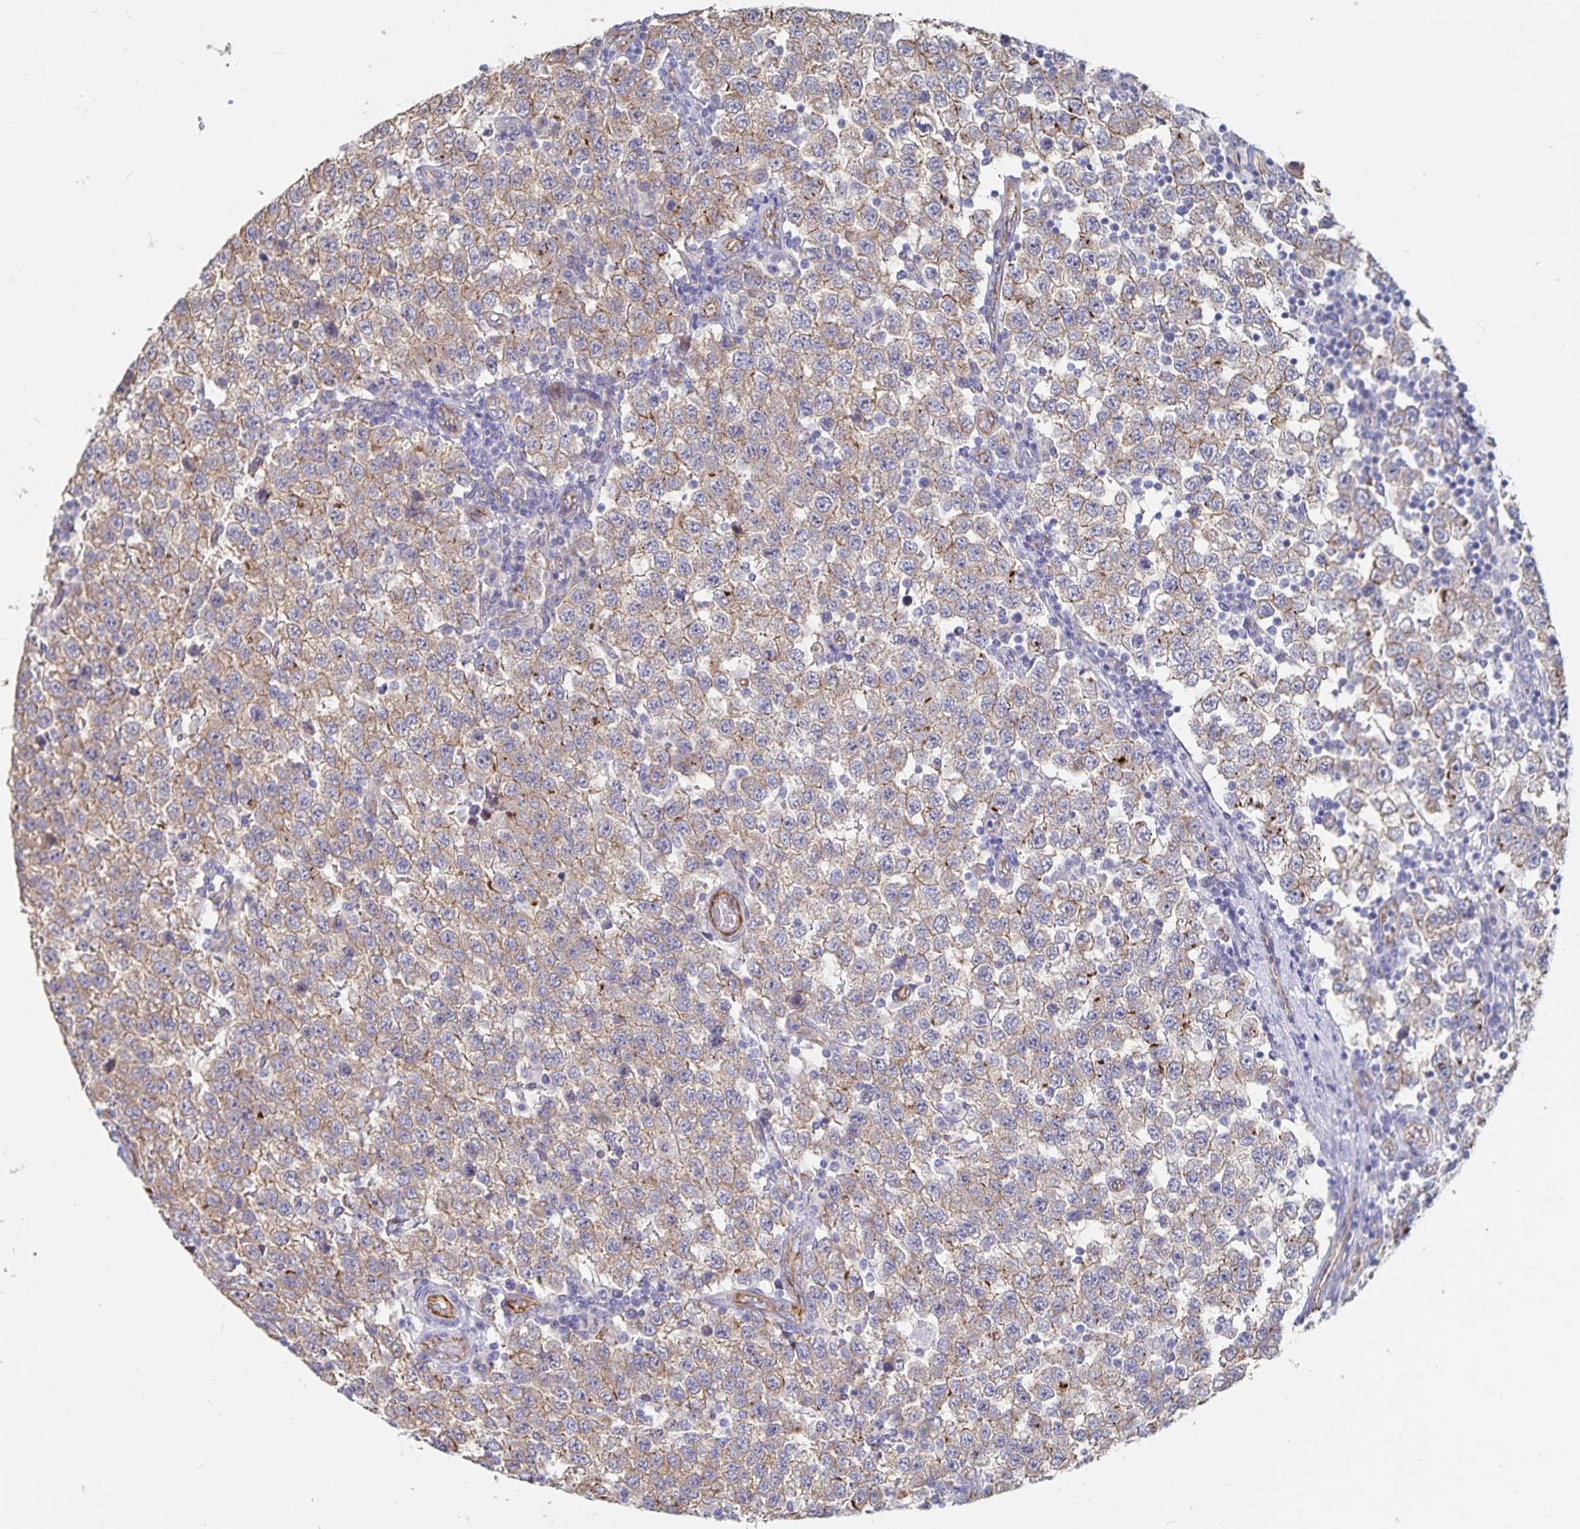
{"staining": {"intensity": "weak", "quantity": ">75%", "location": "cytoplasmic/membranous"}, "tissue": "testis cancer", "cell_type": "Tumor cells", "image_type": "cancer", "snomed": [{"axis": "morphology", "description": "Seminoma, NOS"}, {"axis": "topography", "description": "Testis"}], "caption": "Tumor cells demonstrate low levels of weak cytoplasmic/membranous staining in about >75% of cells in testis cancer.", "gene": "SSTR1", "patient": {"sex": "male", "age": 34}}